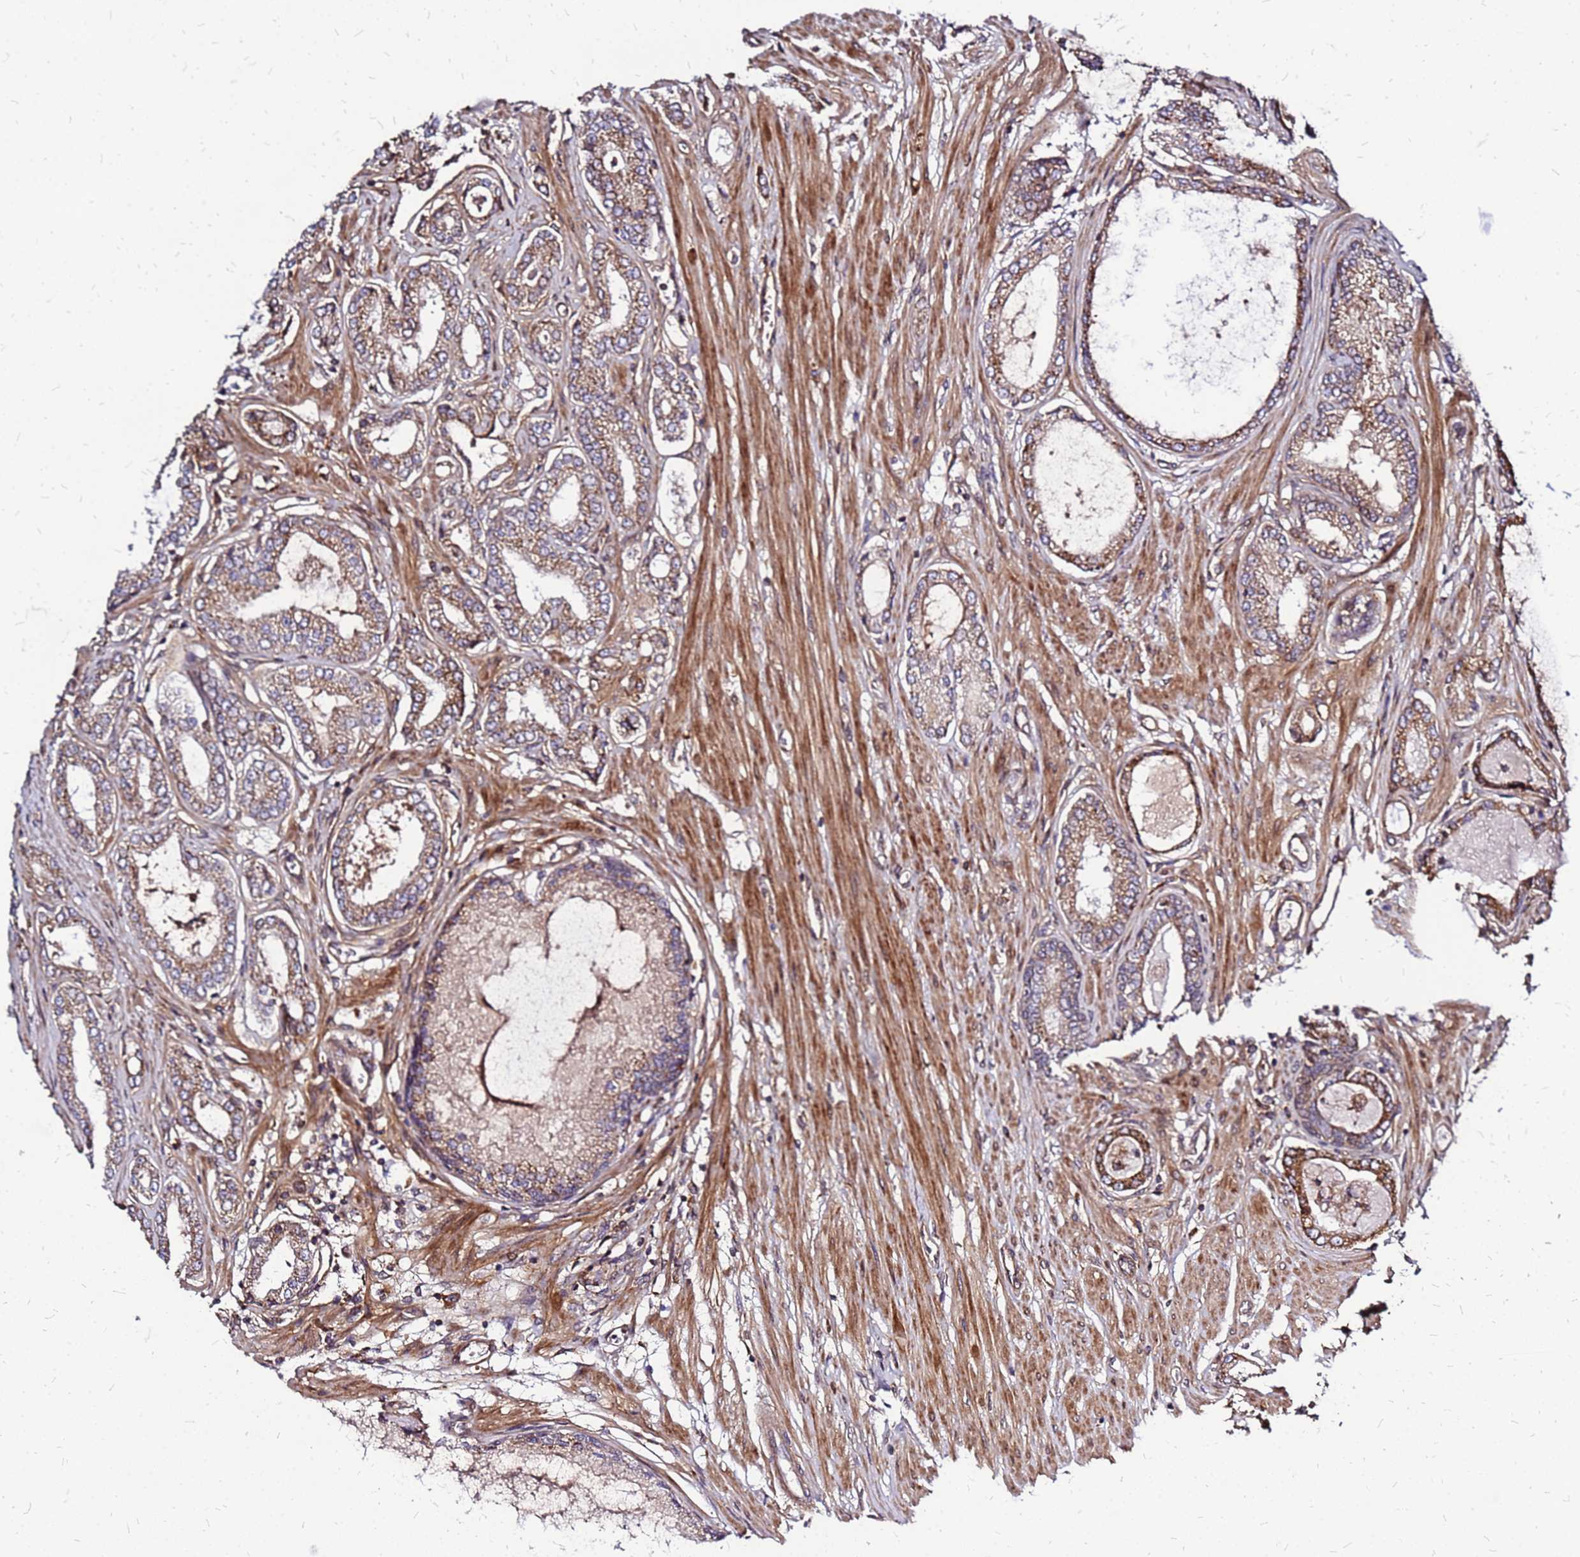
{"staining": {"intensity": "weak", "quantity": ">75%", "location": "cytoplasmic/membranous"}, "tissue": "prostate cancer", "cell_type": "Tumor cells", "image_type": "cancer", "snomed": [{"axis": "morphology", "description": "Adenocarcinoma, Low grade"}, {"axis": "topography", "description": "Prostate"}], "caption": "DAB immunohistochemical staining of prostate low-grade adenocarcinoma exhibits weak cytoplasmic/membranous protein staining in approximately >75% of tumor cells.", "gene": "CYBC1", "patient": {"sex": "male", "age": 63}}